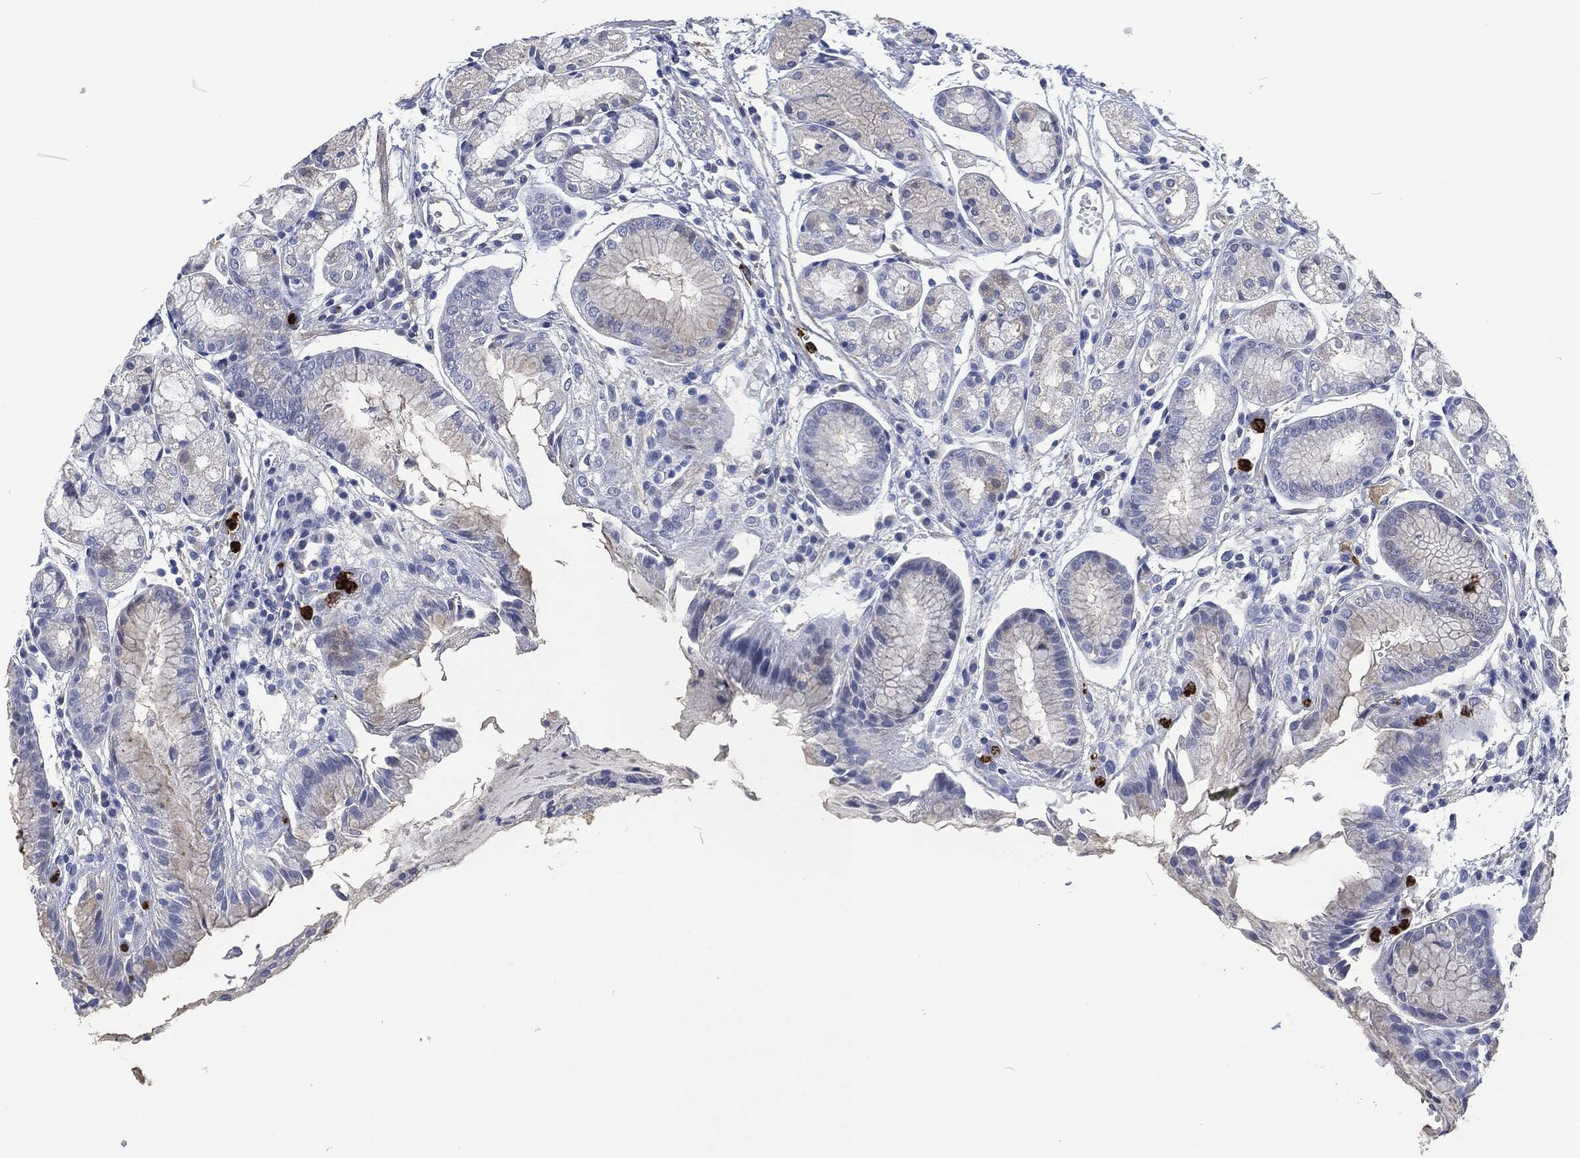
{"staining": {"intensity": "negative", "quantity": "none", "location": "none"}, "tissue": "stomach", "cell_type": "Glandular cells", "image_type": "normal", "snomed": [{"axis": "morphology", "description": "Normal tissue, NOS"}, {"axis": "topography", "description": "Stomach, upper"}], "caption": "Glandular cells are negative for protein expression in unremarkable human stomach. Brightfield microscopy of IHC stained with DAB (3,3'-diaminobenzidine) (brown) and hematoxylin (blue), captured at high magnification.", "gene": "MPO", "patient": {"sex": "male", "age": 72}}